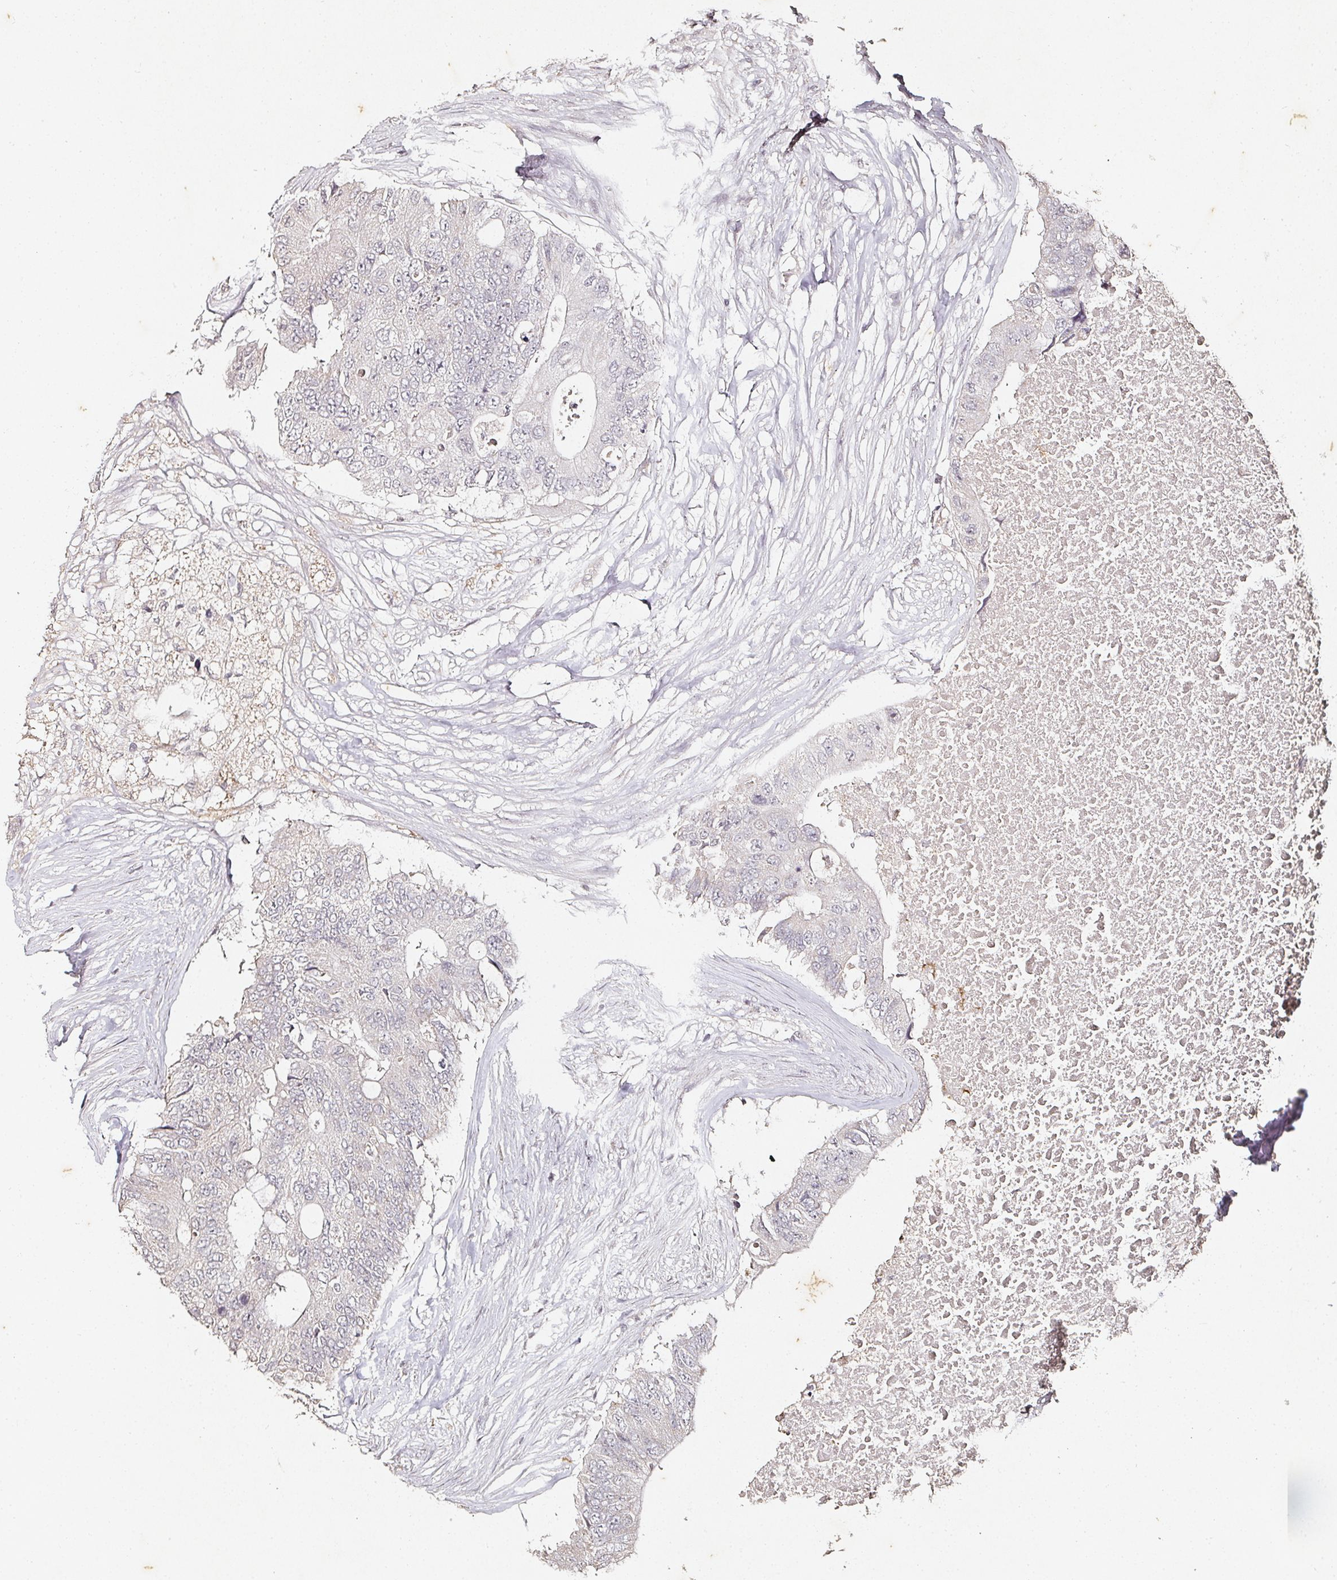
{"staining": {"intensity": "negative", "quantity": "none", "location": "none"}, "tissue": "colorectal cancer", "cell_type": "Tumor cells", "image_type": "cancer", "snomed": [{"axis": "morphology", "description": "Adenocarcinoma, NOS"}, {"axis": "topography", "description": "Colon"}], "caption": "A histopathology image of colorectal adenocarcinoma stained for a protein demonstrates no brown staining in tumor cells.", "gene": "CAPN5", "patient": {"sex": "male", "age": 71}}